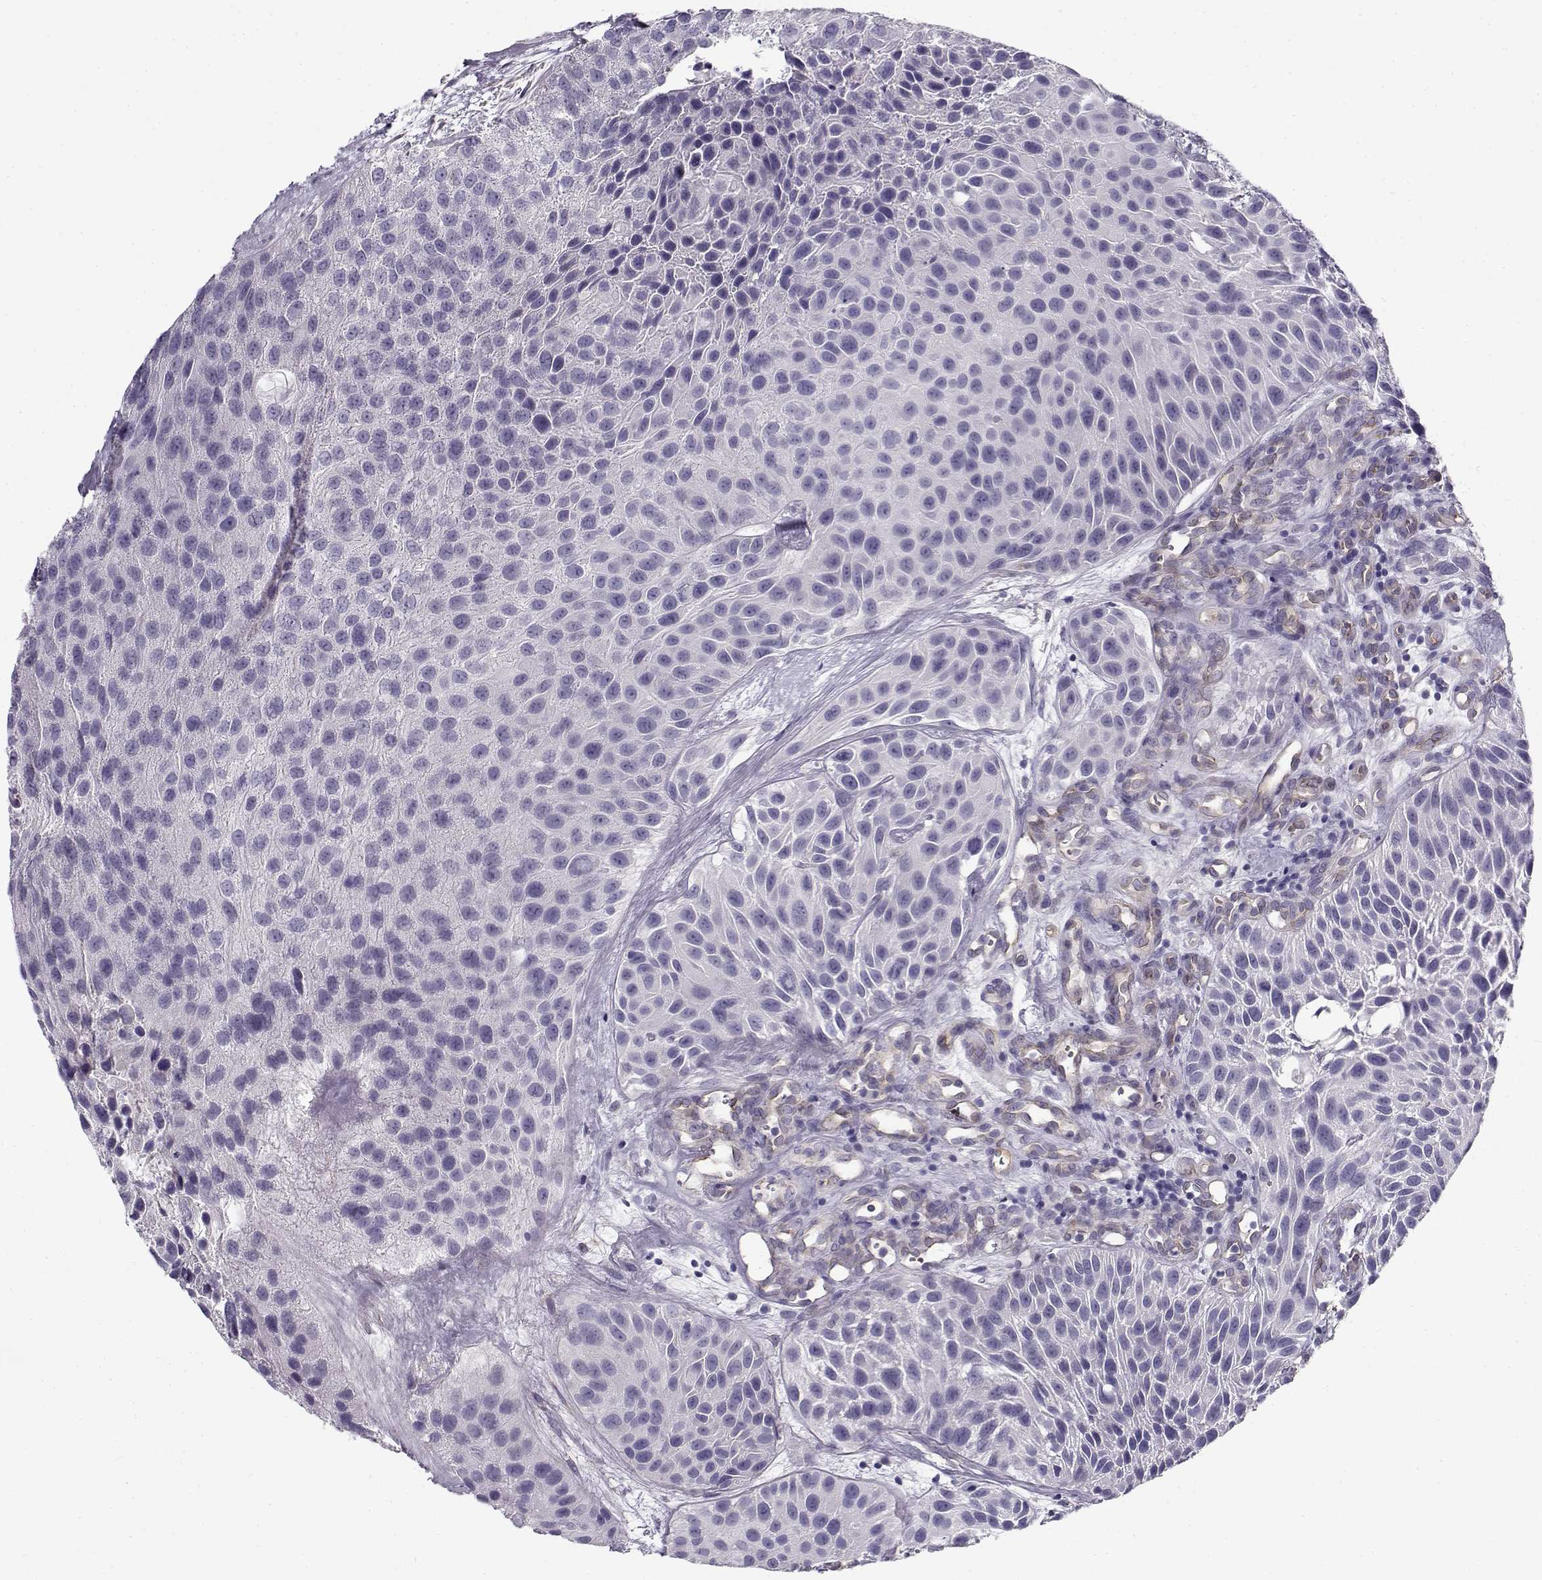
{"staining": {"intensity": "negative", "quantity": "none", "location": "none"}, "tissue": "urothelial cancer", "cell_type": "Tumor cells", "image_type": "cancer", "snomed": [{"axis": "morphology", "description": "Urothelial carcinoma, Low grade"}, {"axis": "topography", "description": "Urinary bladder"}], "caption": "Immunohistochemistry (IHC) of human low-grade urothelial carcinoma reveals no expression in tumor cells. The staining was performed using DAB to visualize the protein expression in brown, while the nuclei were stained in blue with hematoxylin (Magnification: 20x).", "gene": "MYO1A", "patient": {"sex": "female", "age": 87}}